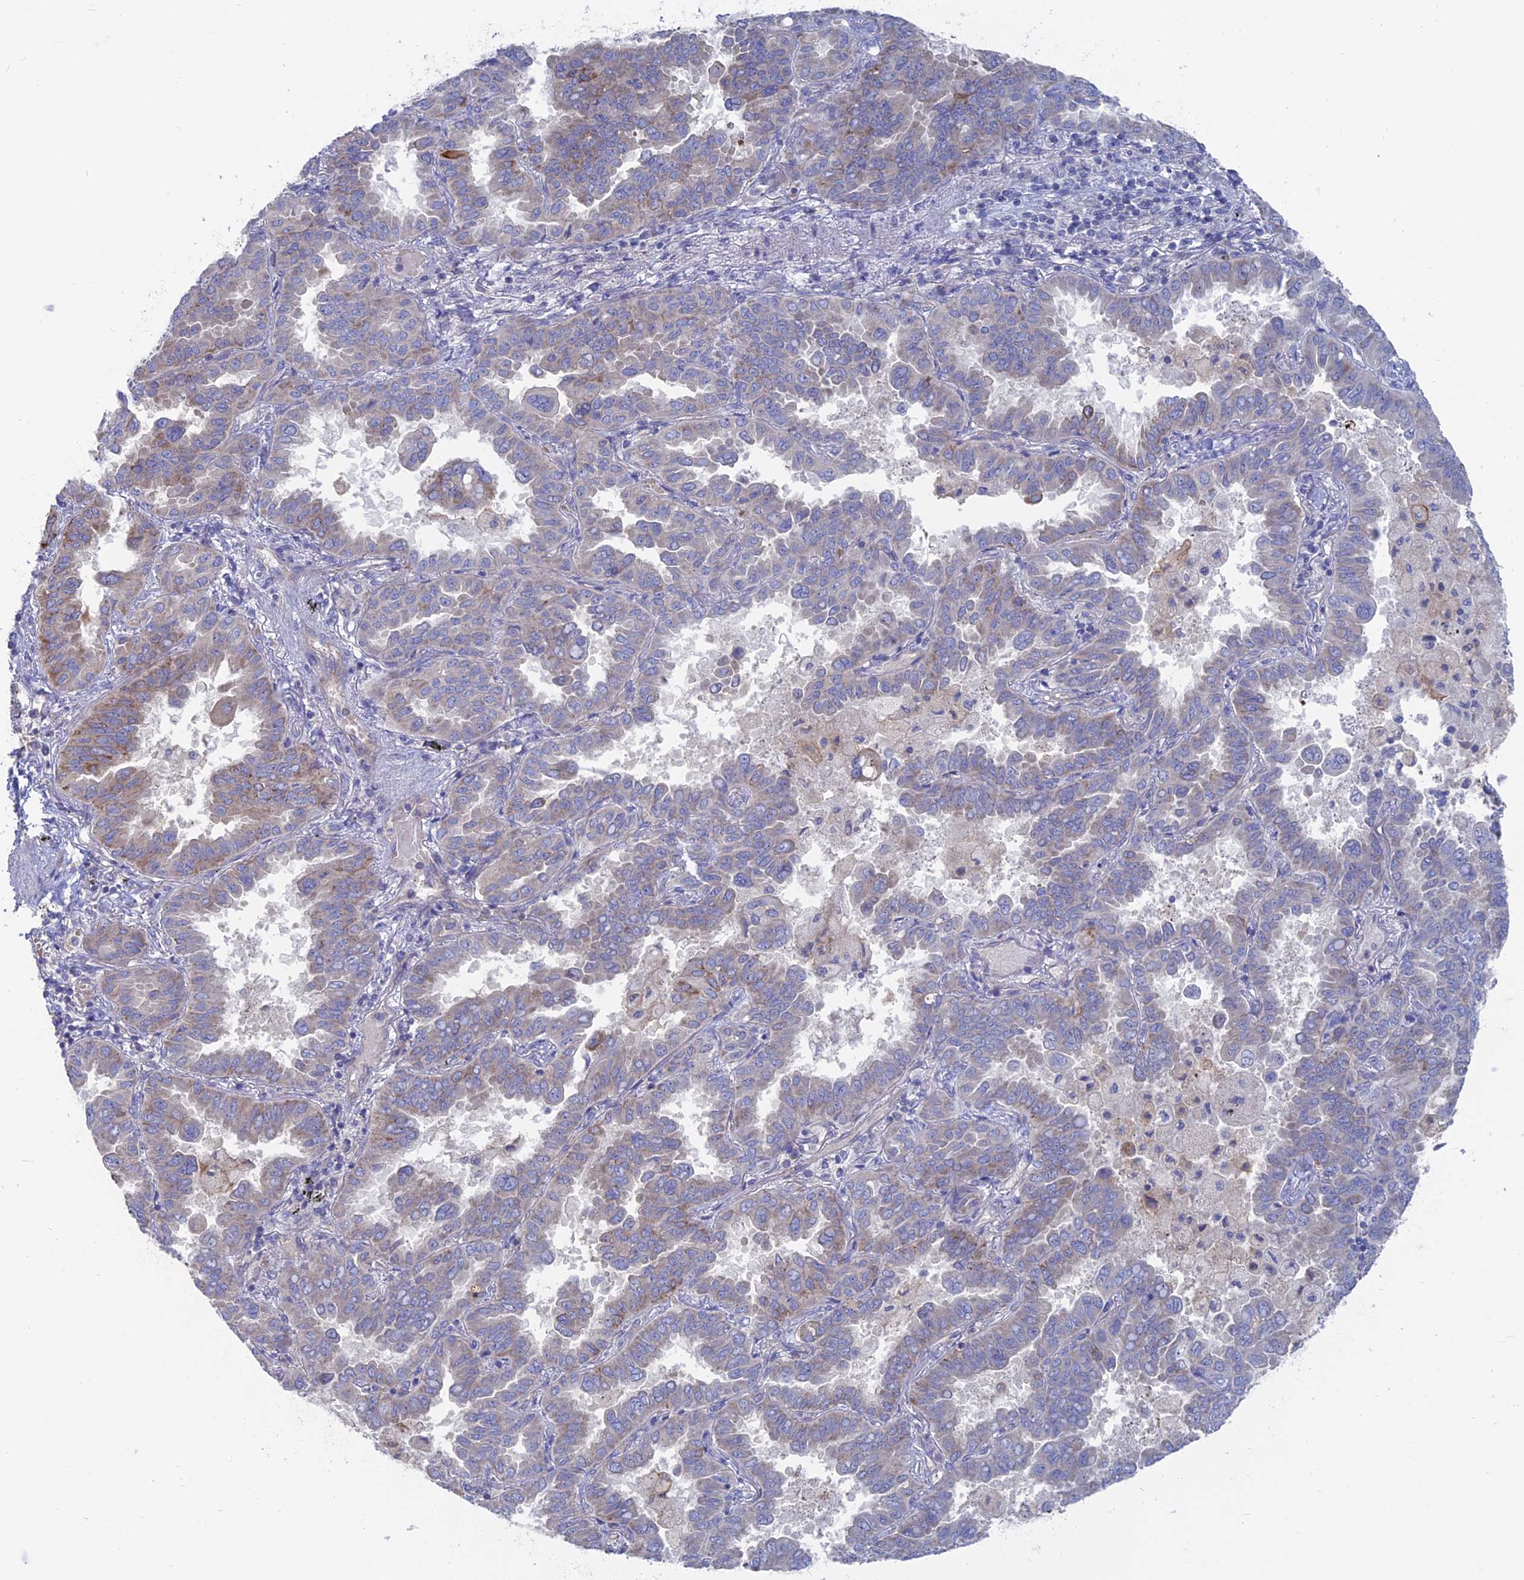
{"staining": {"intensity": "weak", "quantity": "25%-75%", "location": "cytoplasmic/membranous"}, "tissue": "lung cancer", "cell_type": "Tumor cells", "image_type": "cancer", "snomed": [{"axis": "morphology", "description": "Adenocarcinoma, NOS"}, {"axis": "topography", "description": "Lung"}], "caption": "Approximately 25%-75% of tumor cells in human lung cancer exhibit weak cytoplasmic/membranous protein expression as visualized by brown immunohistochemical staining.", "gene": "TBC1D30", "patient": {"sex": "male", "age": 64}}